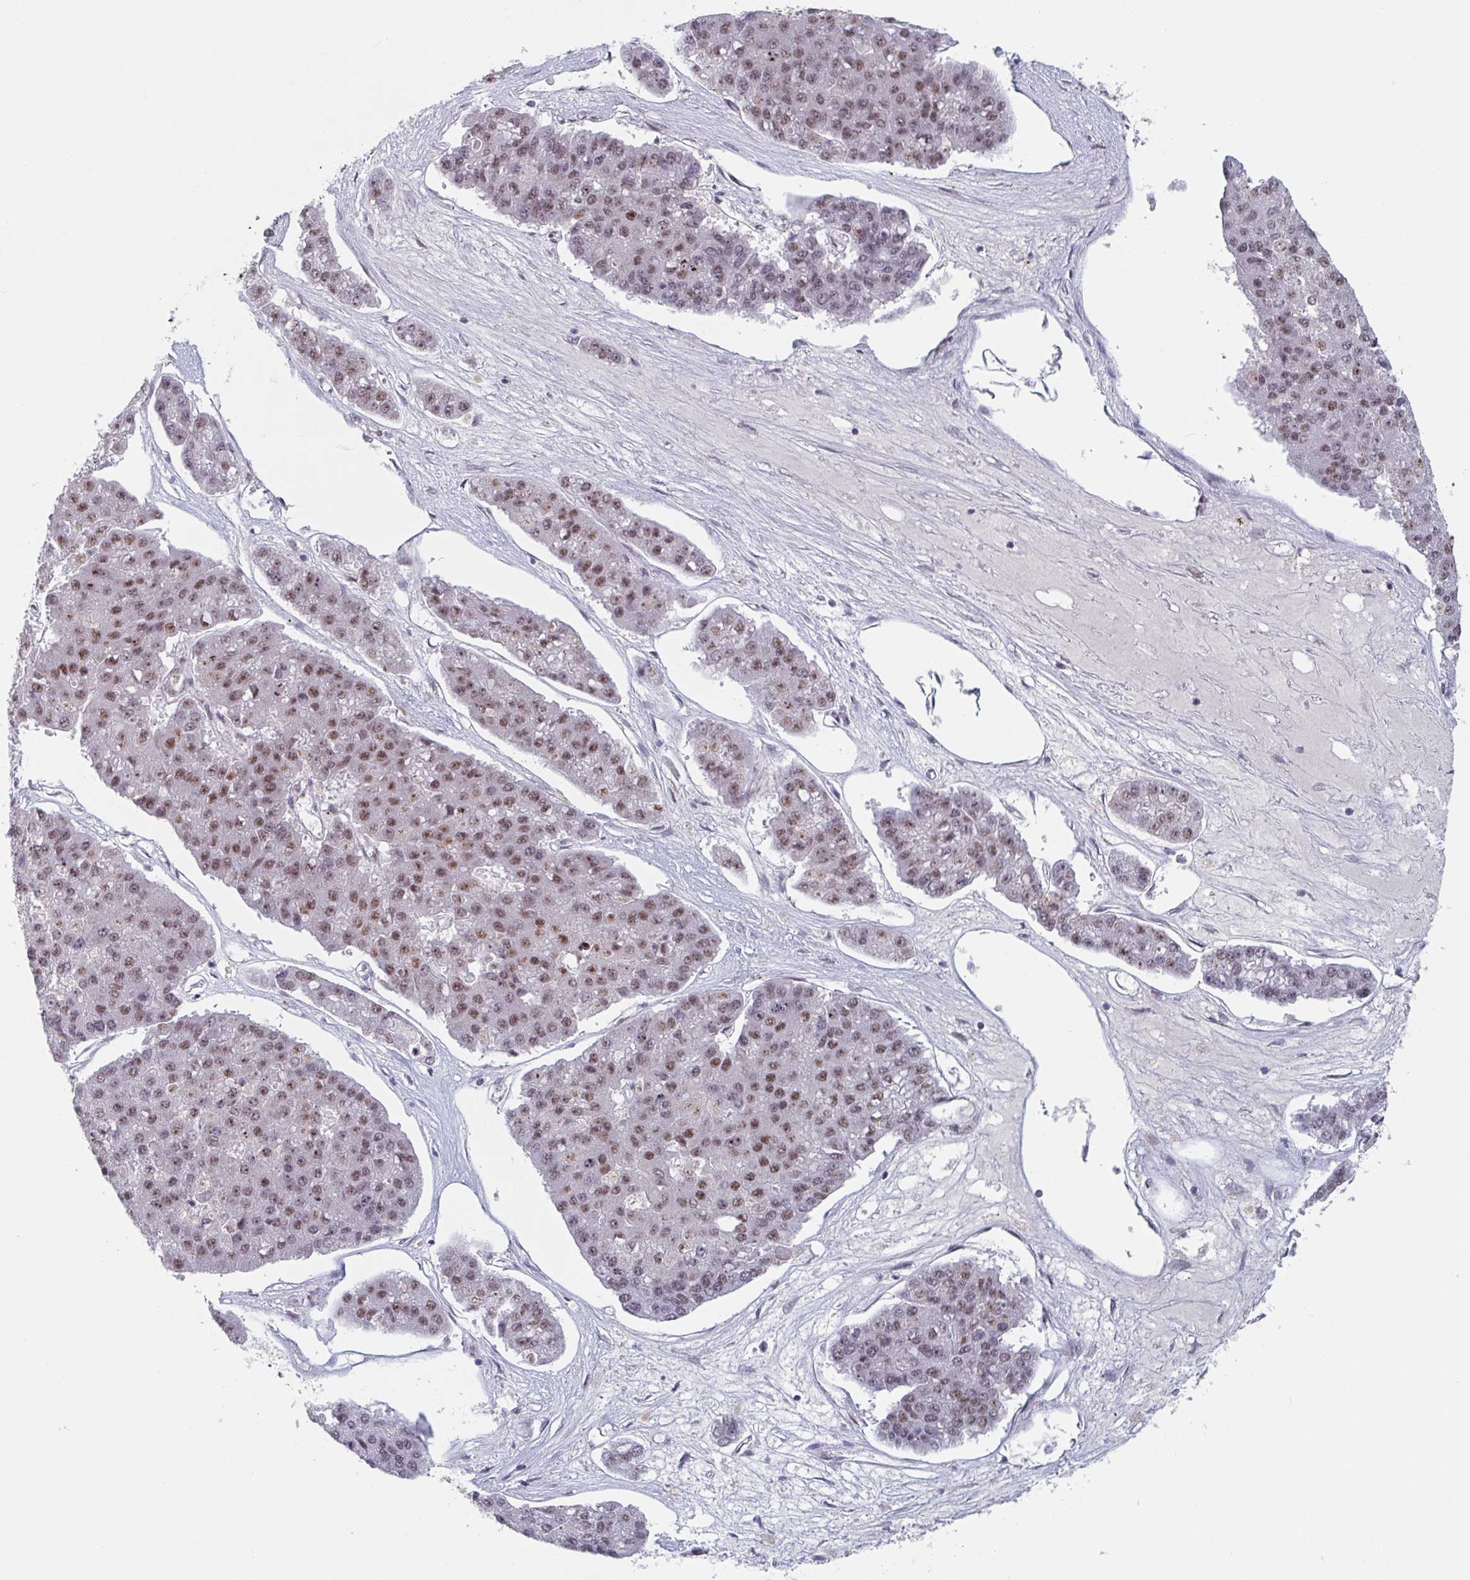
{"staining": {"intensity": "moderate", "quantity": ">75%", "location": "nuclear"}, "tissue": "pancreatic cancer", "cell_type": "Tumor cells", "image_type": "cancer", "snomed": [{"axis": "morphology", "description": "Adenocarcinoma, NOS"}, {"axis": "topography", "description": "Pancreas"}], "caption": "Human pancreatic adenocarcinoma stained with a protein marker exhibits moderate staining in tumor cells.", "gene": "RNF212", "patient": {"sex": "male", "age": 50}}